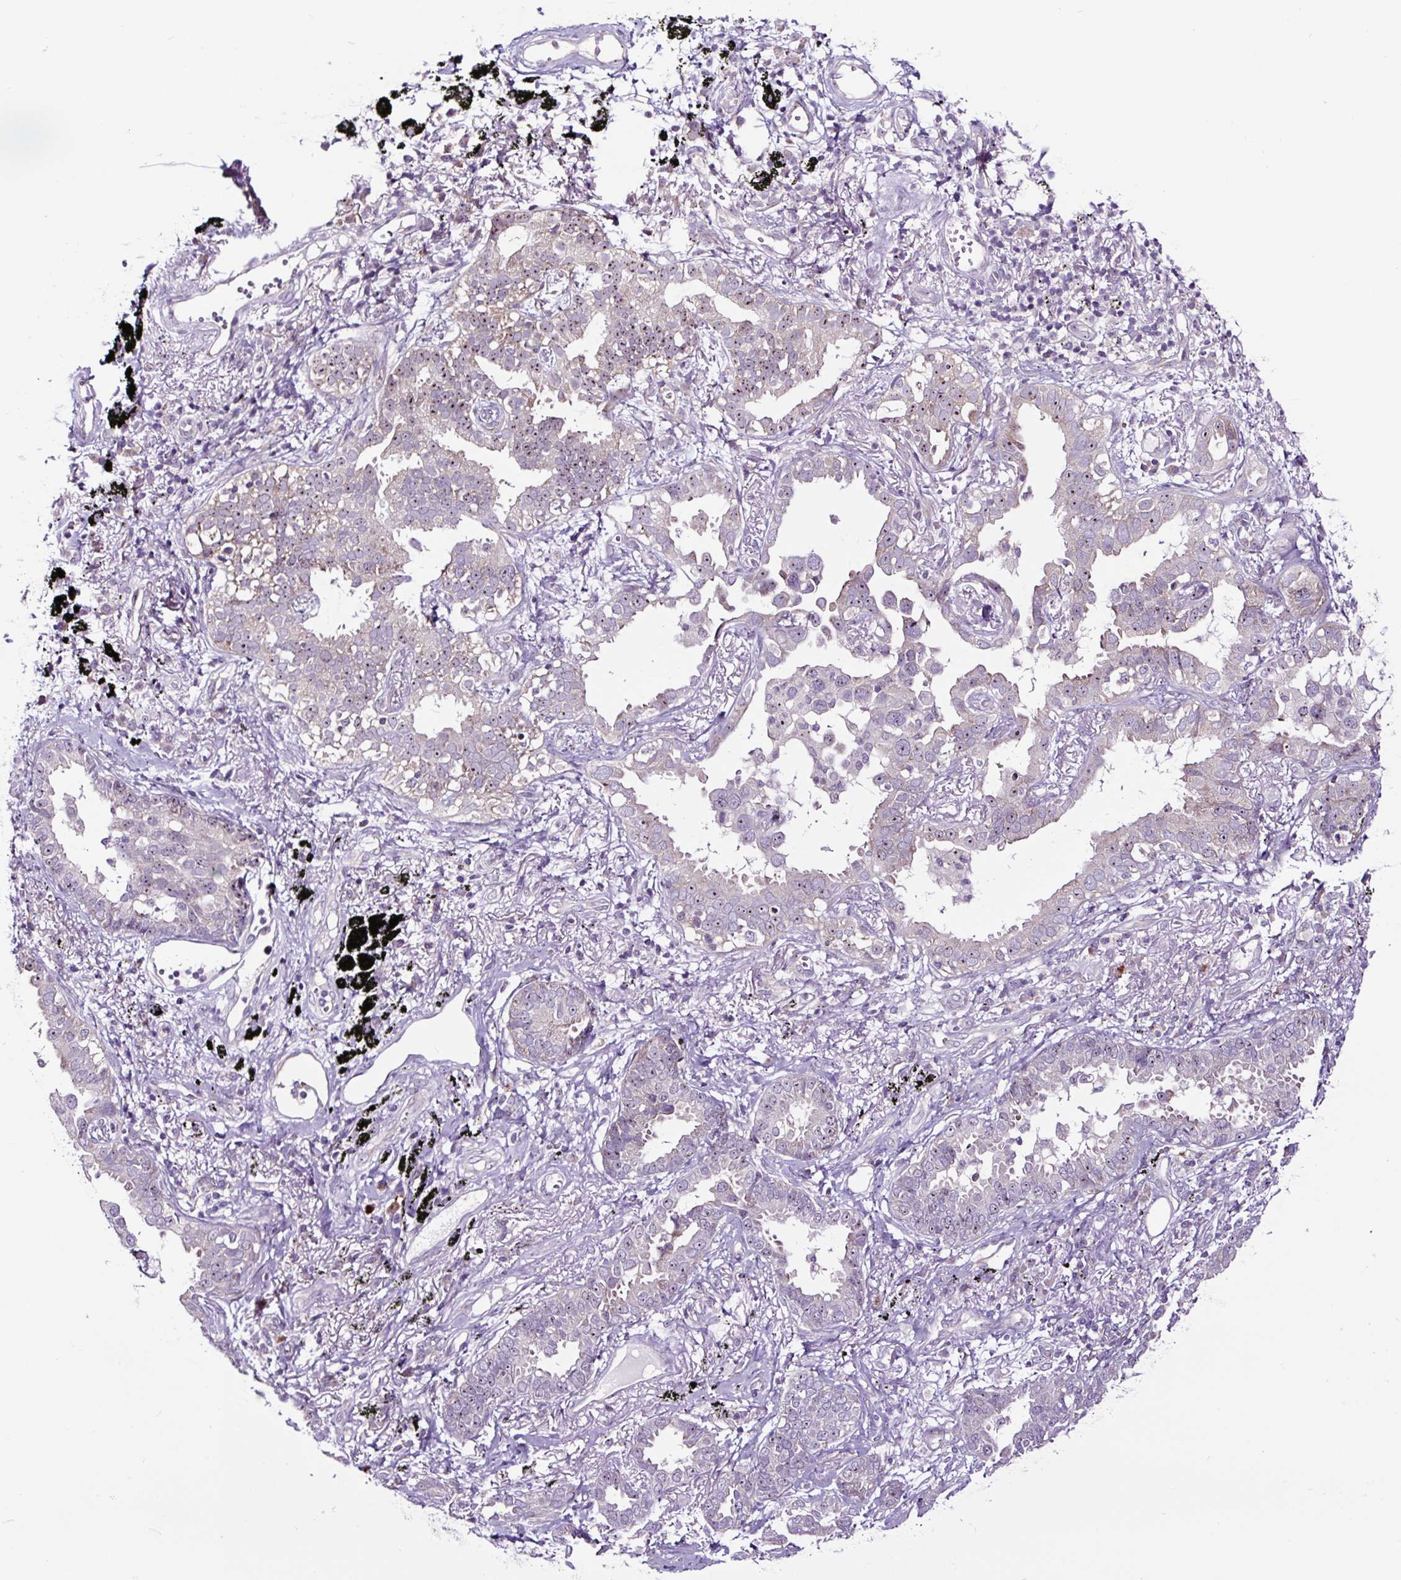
{"staining": {"intensity": "moderate", "quantity": "25%-75%", "location": "nuclear"}, "tissue": "lung cancer", "cell_type": "Tumor cells", "image_type": "cancer", "snomed": [{"axis": "morphology", "description": "Adenocarcinoma, NOS"}, {"axis": "topography", "description": "Lung"}], "caption": "About 25%-75% of tumor cells in human lung adenocarcinoma exhibit moderate nuclear protein positivity as visualized by brown immunohistochemical staining.", "gene": "NOM1", "patient": {"sex": "male", "age": 67}}